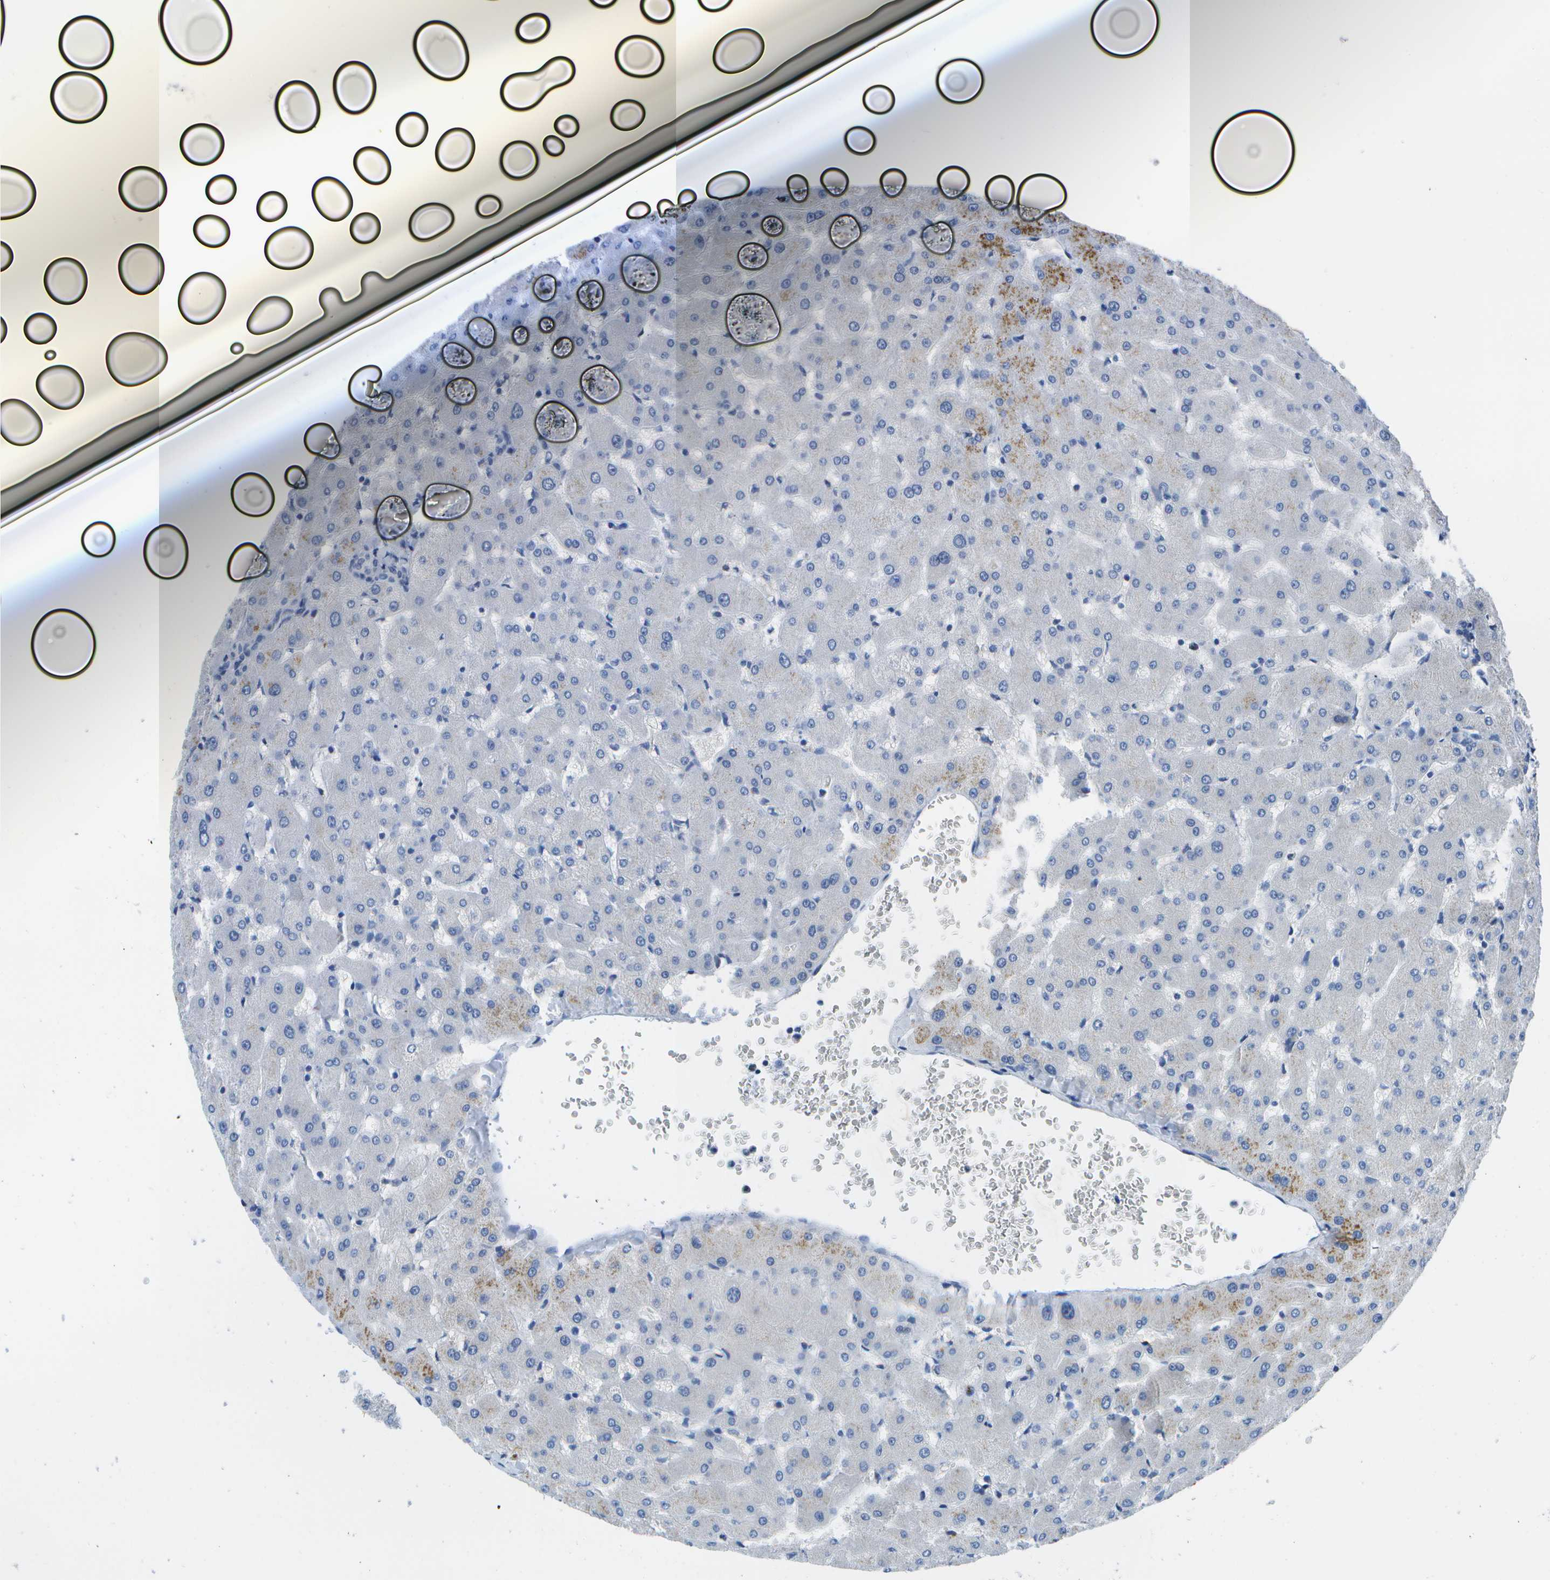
{"staining": {"intensity": "negative", "quantity": "none", "location": "none"}, "tissue": "liver", "cell_type": "Cholangiocytes", "image_type": "normal", "snomed": [{"axis": "morphology", "description": "Normal tissue, NOS"}, {"axis": "topography", "description": "Liver"}], "caption": "Immunohistochemical staining of unremarkable liver shows no significant expression in cholangiocytes. (DAB immunohistochemistry, high magnification).", "gene": "MS4A1", "patient": {"sex": "female", "age": 63}}